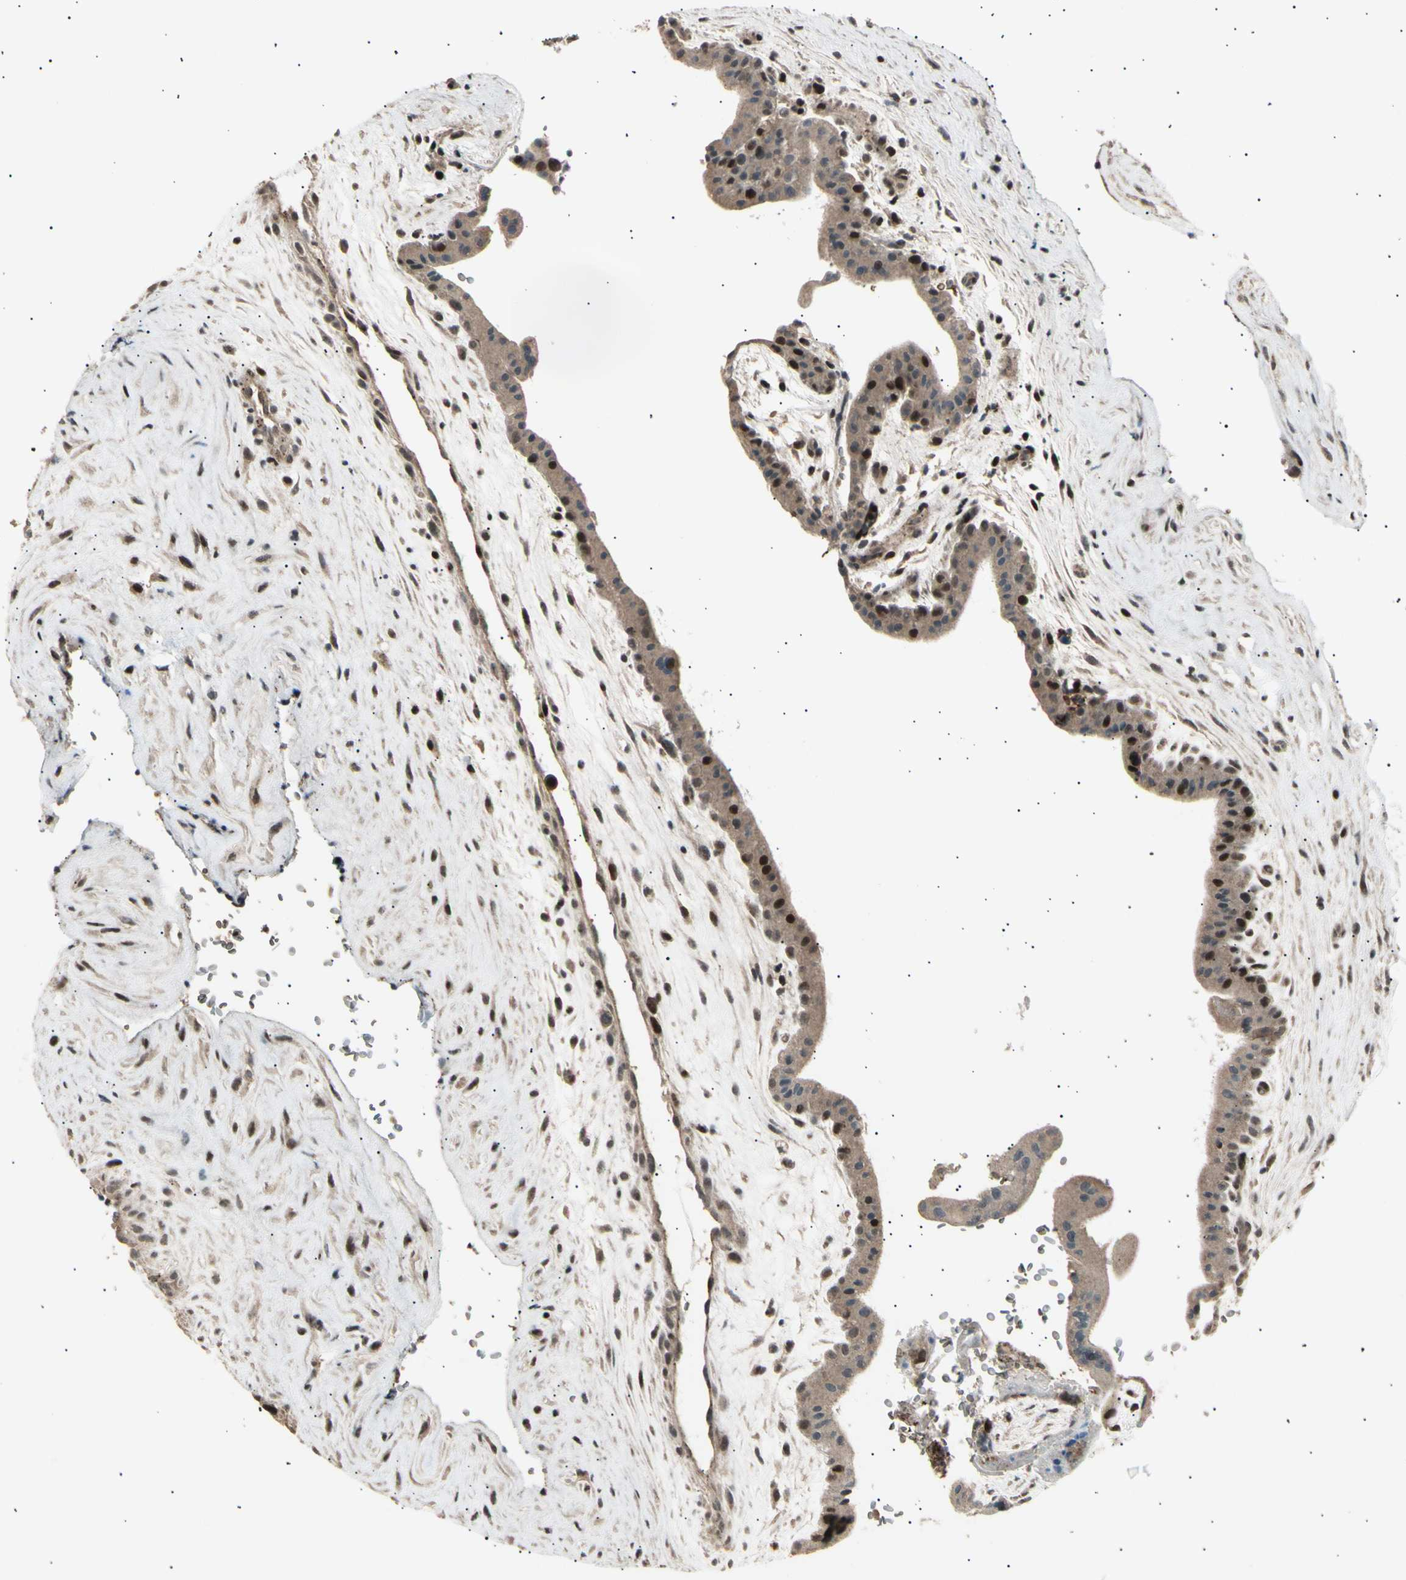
{"staining": {"intensity": "weak", "quantity": "25%-75%", "location": "cytoplasmic/membranous,nuclear"}, "tissue": "placenta", "cell_type": "Trophoblastic cells", "image_type": "normal", "snomed": [{"axis": "morphology", "description": "Normal tissue, NOS"}, {"axis": "topography", "description": "Placenta"}], "caption": "Weak cytoplasmic/membranous,nuclear staining for a protein is seen in about 25%-75% of trophoblastic cells of normal placenta using immunohistochemistry.", "gene": "NUAK2", "patient": {"sex": "female", "age": 35}}